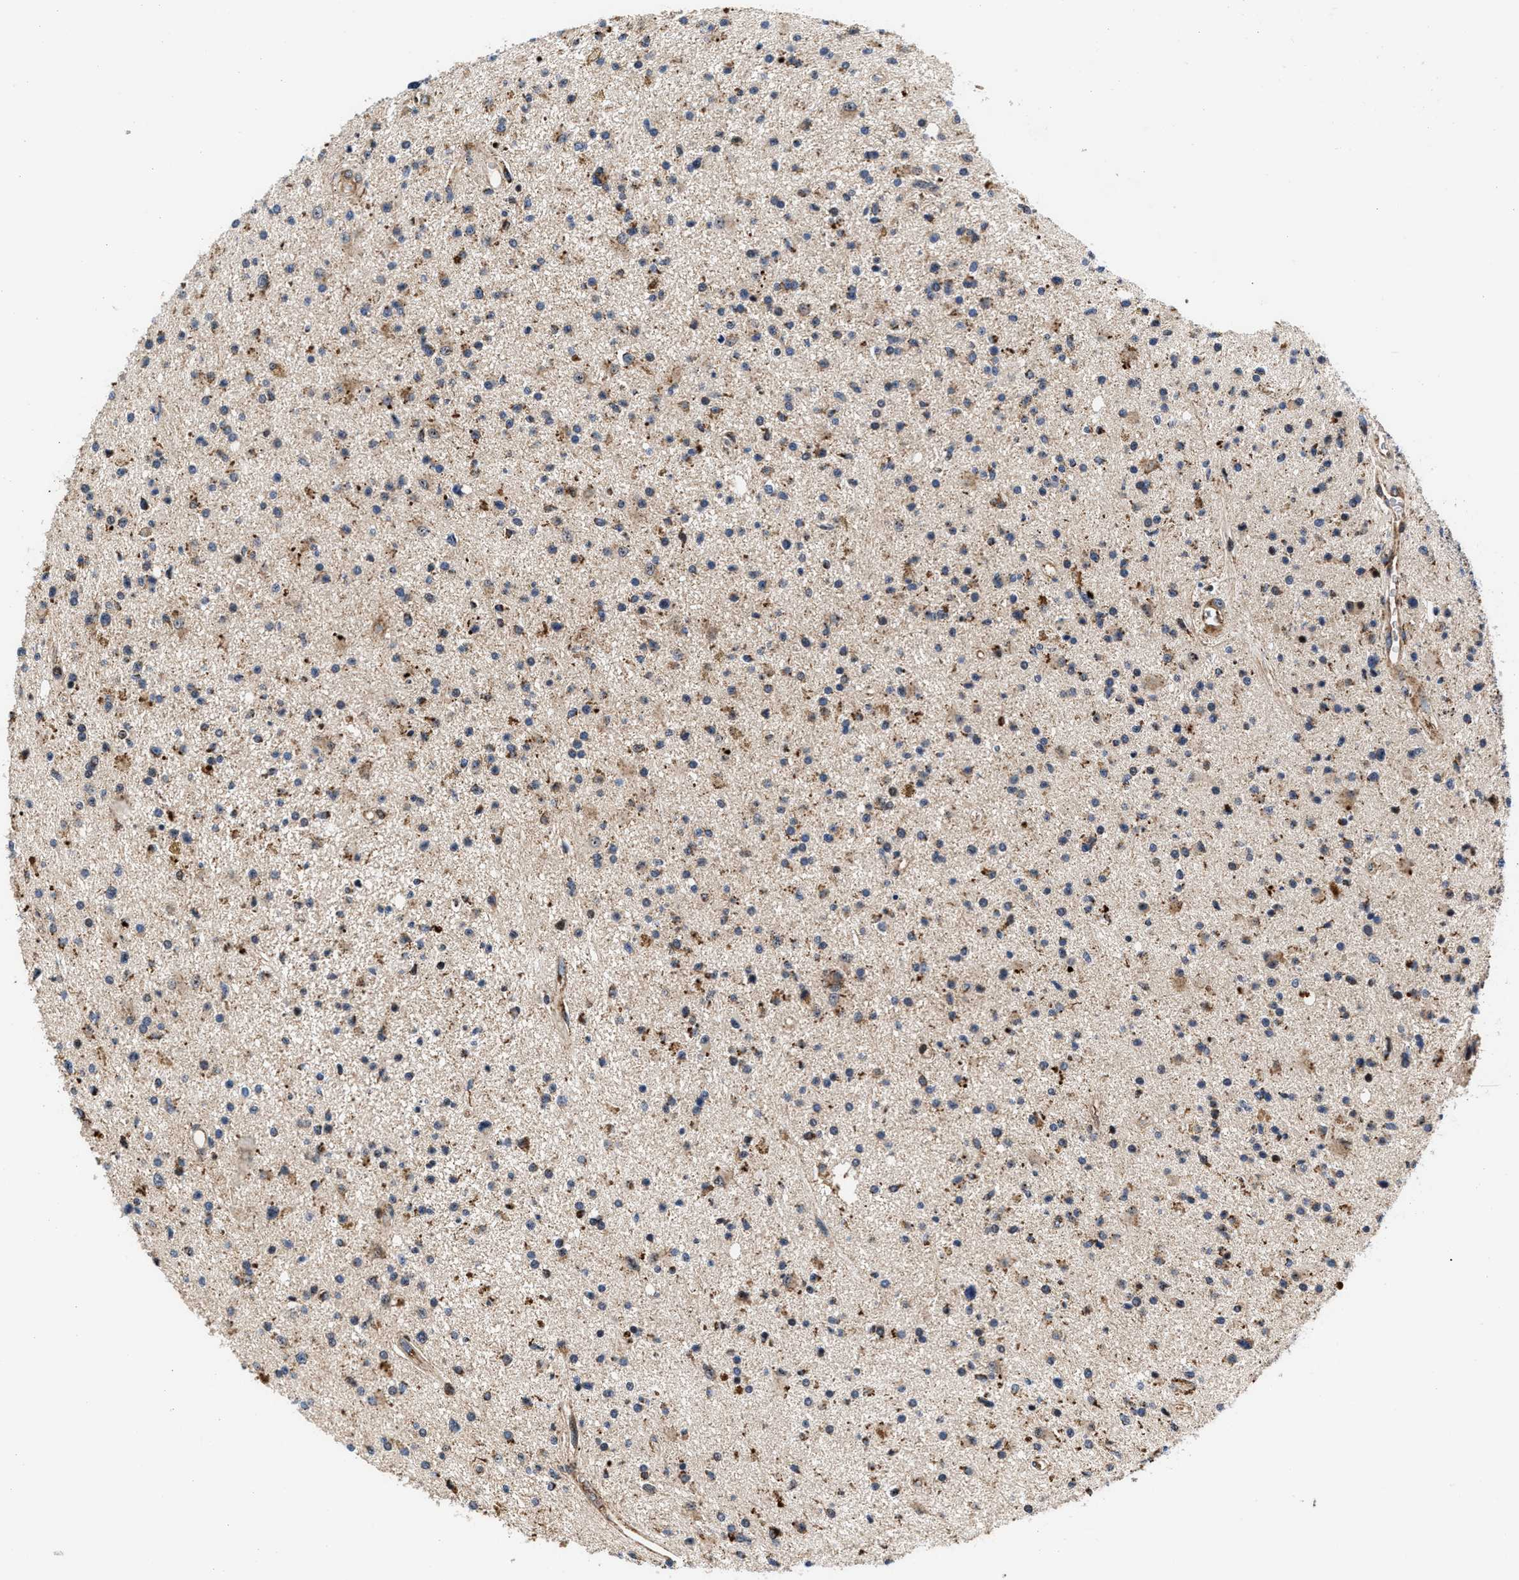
{"staining": {"intensity": "weak", "quantity": ">75%", "location": "cytoplasmic/membranous"}, "tissue": "glioma", "cell_type": "Tumor cells", "image_type": "cancer", "snomed": [{"axis": "morphology", "description": "Glioma, malignant, High grade"}, {"axis": "topography", "description": "Brain"}], "caption": "The photomicrograph shows a brown stain indicating the presence of a protein in the cytoplasmic/membranous of tumor cells in glioma.", "gene": "SGK1", "patient": {"sex": "male", "age": 33}}